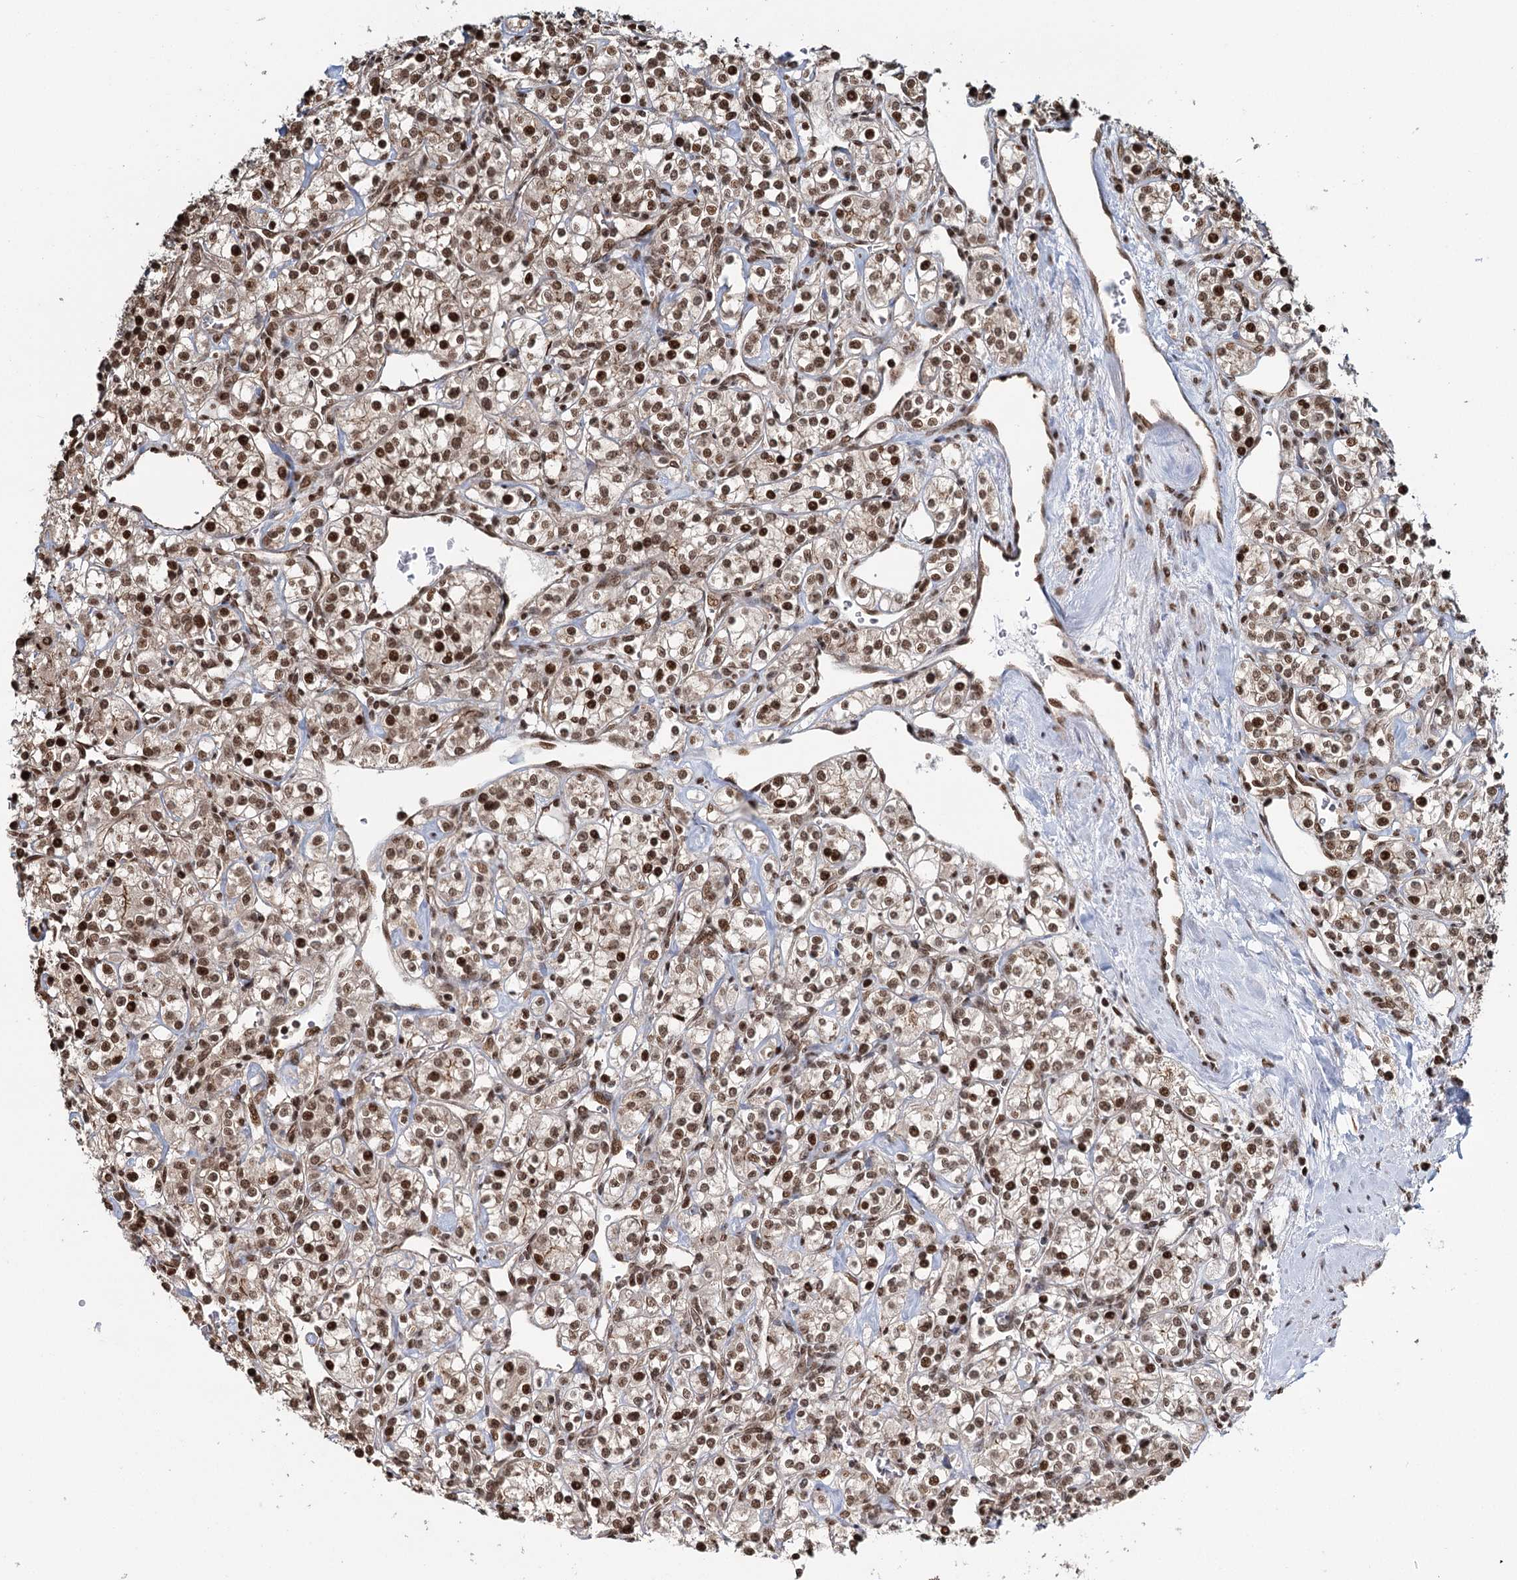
{"staining": {"intensity": "strong", "quantity": ">75%", "location": "nuclear"}, "tissue": "renal cancer", "cell_type": "Tumor cells", "image_type": "cancer", "snomed": [{"axis": "morphology", "description": "Adenocarcinoma, NOS"}, {"axis": "topography", "description": "Kidney"}], "caption": "Tumor cells display high levels of strong nuclear expression in approximately >75% of cells in adenocarcinoma (renal). The protein of interest is shown in brown color, while the nuclei are stained blue.", "gene": "RPS27A", "patient": {"sex": "male", "age": 77}}